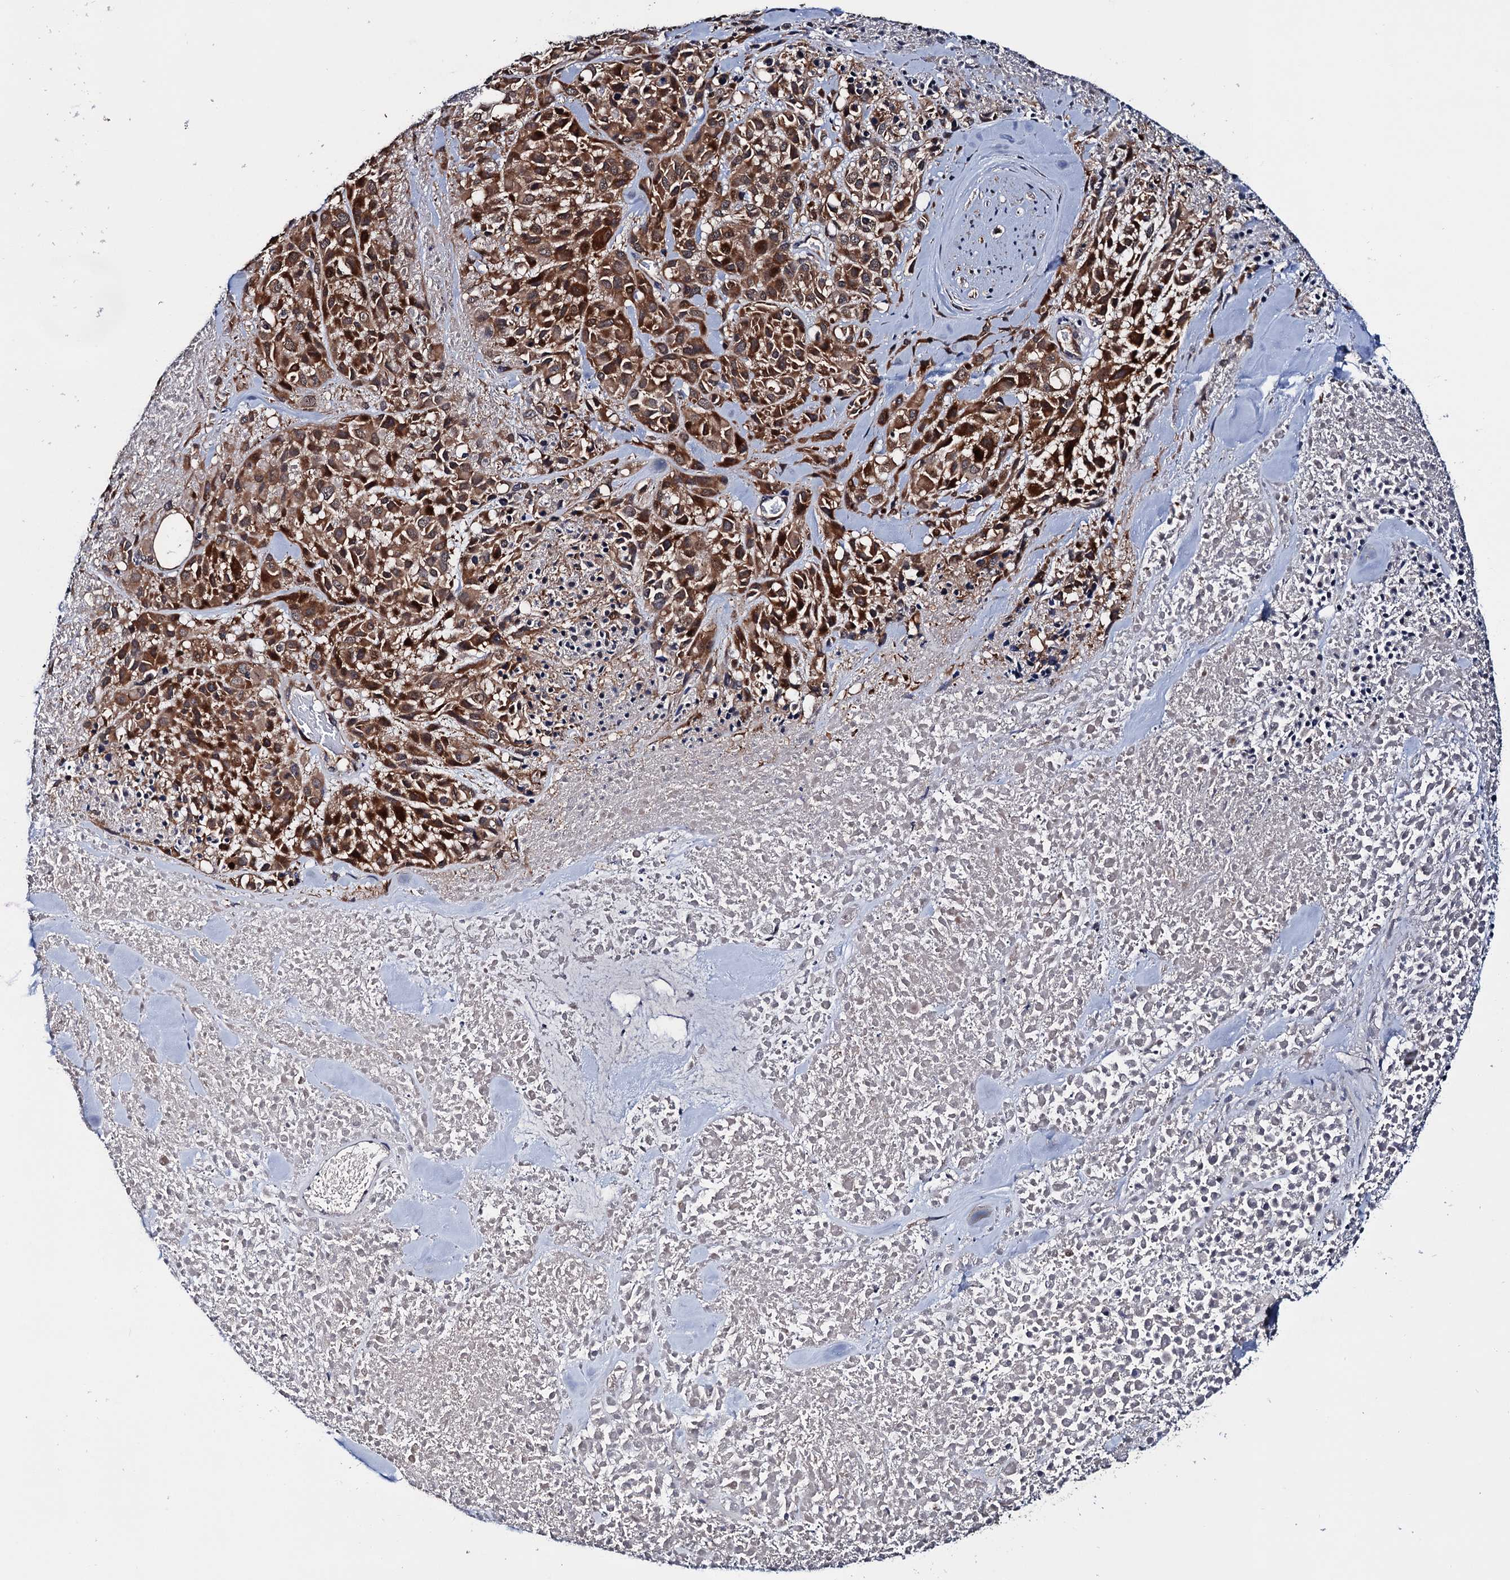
{"staining": {"intensity": "moderate", "quantity": ">75%", "location": "cytoplasmic/membranous"}, "tissue": "melanoma", "cell_type": "Tumor cells", "image_type": "cancer", "snomed": [{"axis": "morphology", "description": "Malignant melanoma, Metastatic site"}, {"axis": "topography", "description": "Skin"}], "caption": "Tumor cells demonstrate medium levels of moderate cytoplasmic/membranous expression in approximately >75% of cells in melanoma.", "gene": "TRMT112", "patient": {"sex": "female", "age": 81}}